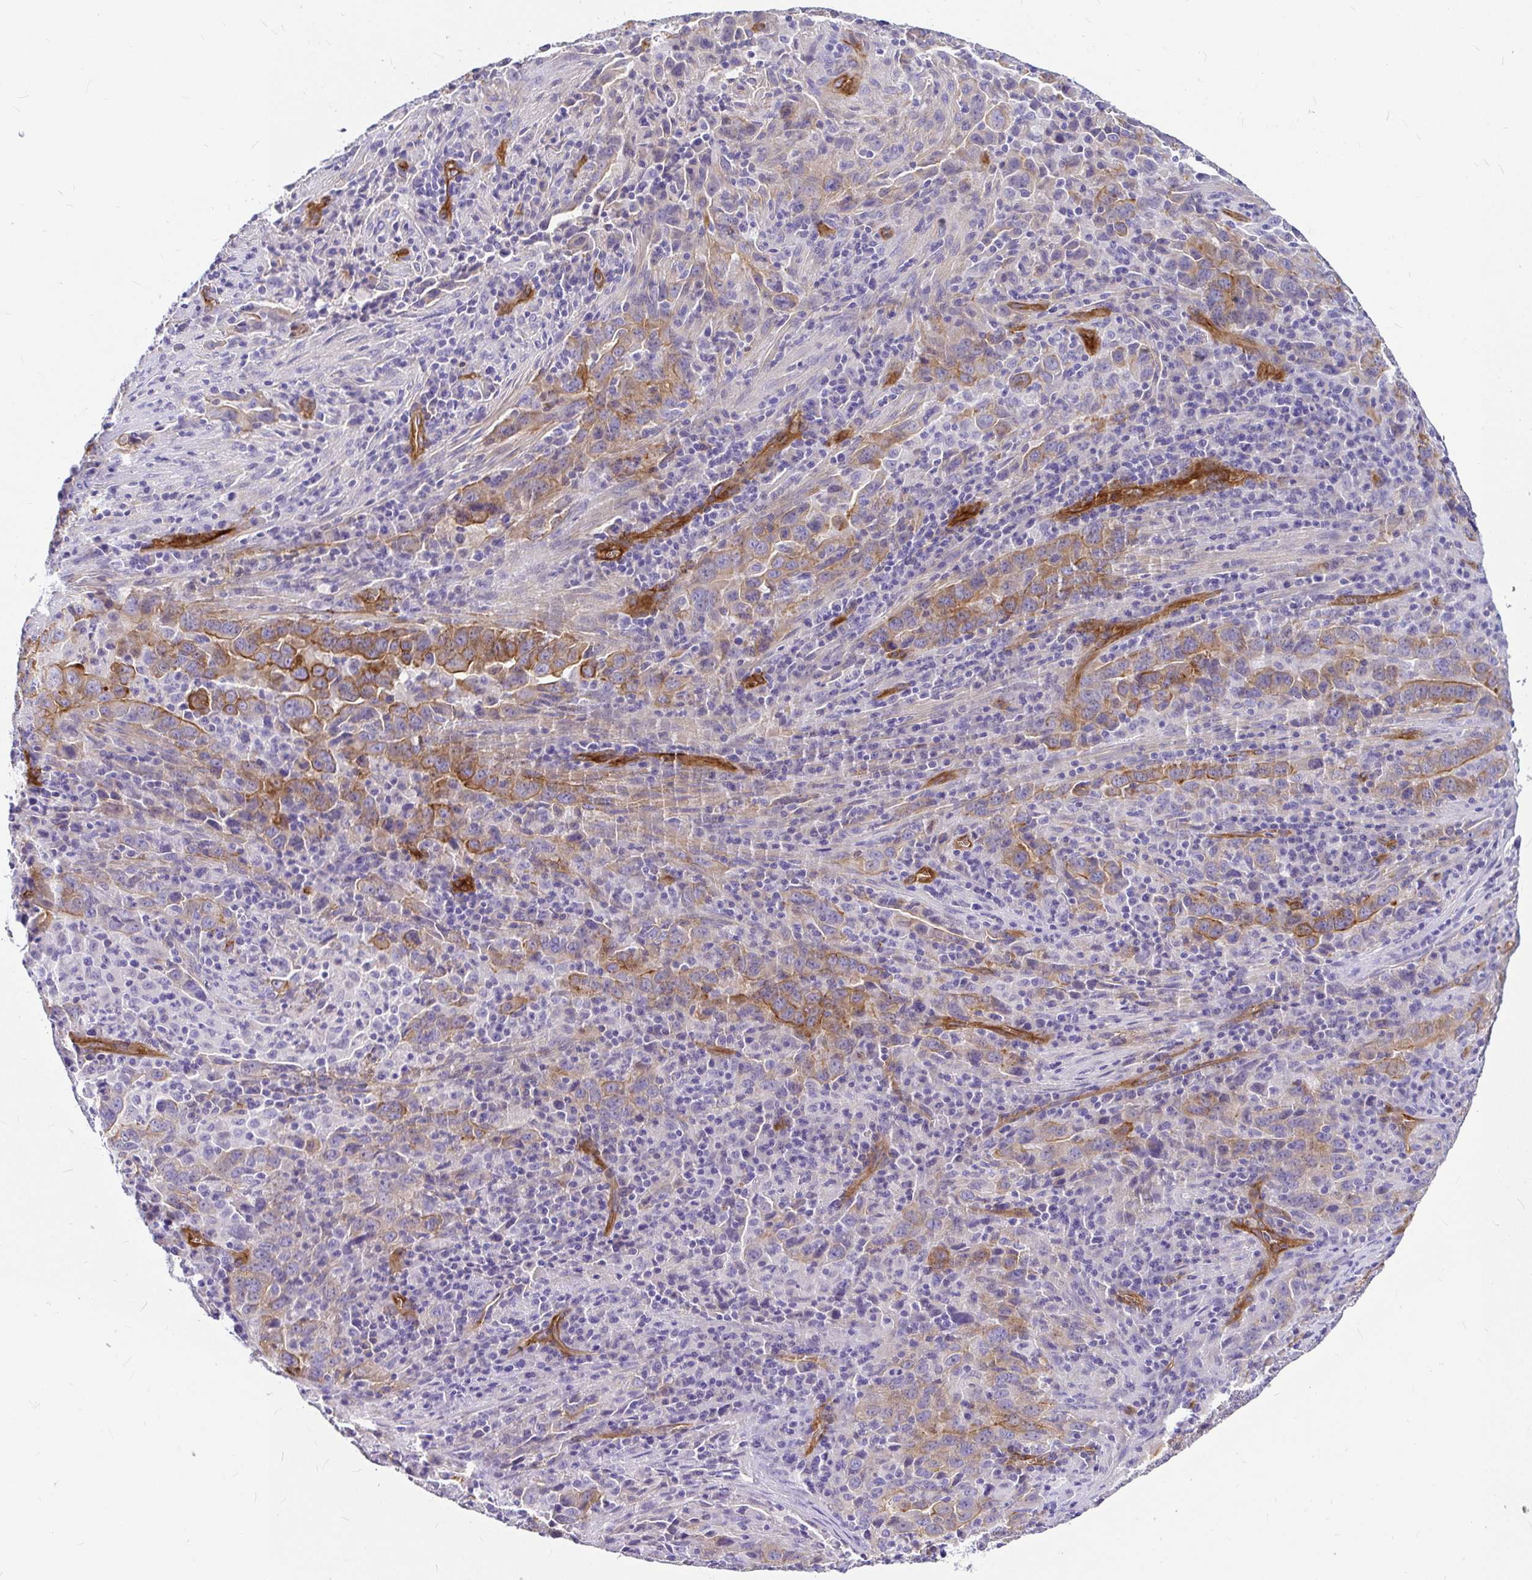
{"staining": {"intensity": "strong", "quantity": ">75%", "location": "cytoplasmic/membranous"}, "tissue": "lung cancer", "cell_type": "Tumor cells", "image_type": "cancer", "snomed": [{"axis": "morphology", "description": "Adenocarcinoma, NOS"}, {"axis": "topography", "description": "Lung"}], "caption": "Protein staining reveals strong cytoplasmic/membranous positivity in approximately >75% of tumor cells in lung cancer (adenocarcinoma). The staining was performed using DAB to visualize the protein expression in brown, while the nuclei were stained in blue with hematoxylin (Magnification: 20x).", "gene": "MYO1B", "patient": {"sex": "male", "age": 67}}